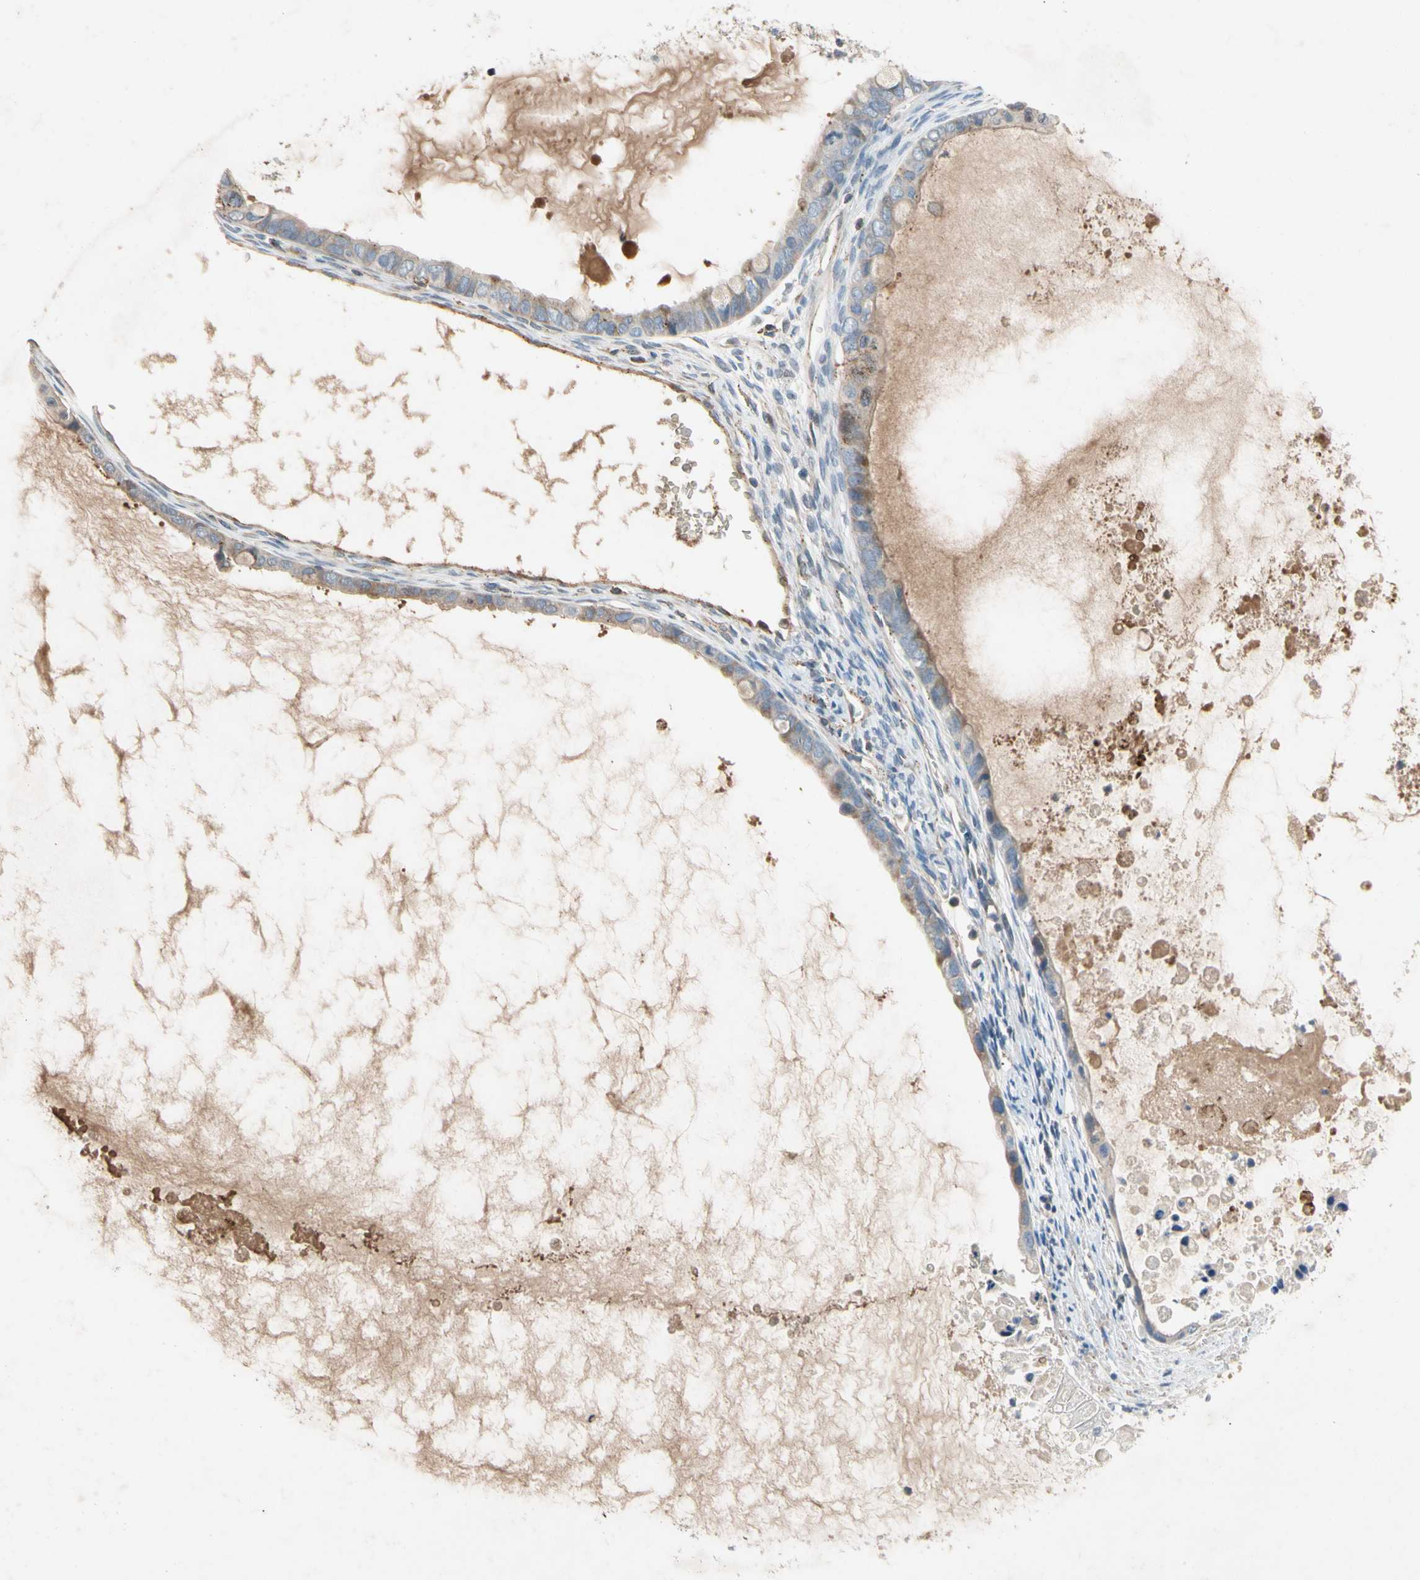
{"staining": {"intensity": "weak", "quantity": "25%-75%", "location": "cytoplasmic/membranous"}, "tissue": "ovarian cancer", "cell_type": "Tumor cells", "image_type": "cancer", "snomed": [{"axis": "morphology", "description": "Cystadenocarcinoma, mucinous, NOS"}, {"axis": "topography", "description": "Ovary"}], "caption": "Mucinous cystadenocarcinoma (ovarian) tissue reveals weak cytoplasmic/membranous expression in about 25%-75% of tumor cells (Stains: DAB (3,3'-diaminobenzidine) in brown, nuclei in blue, Microscopy: brightfield microscopy at high magnification).", "gene": "NDFIP2", "patient": {"sex": "female", "age": 80}}